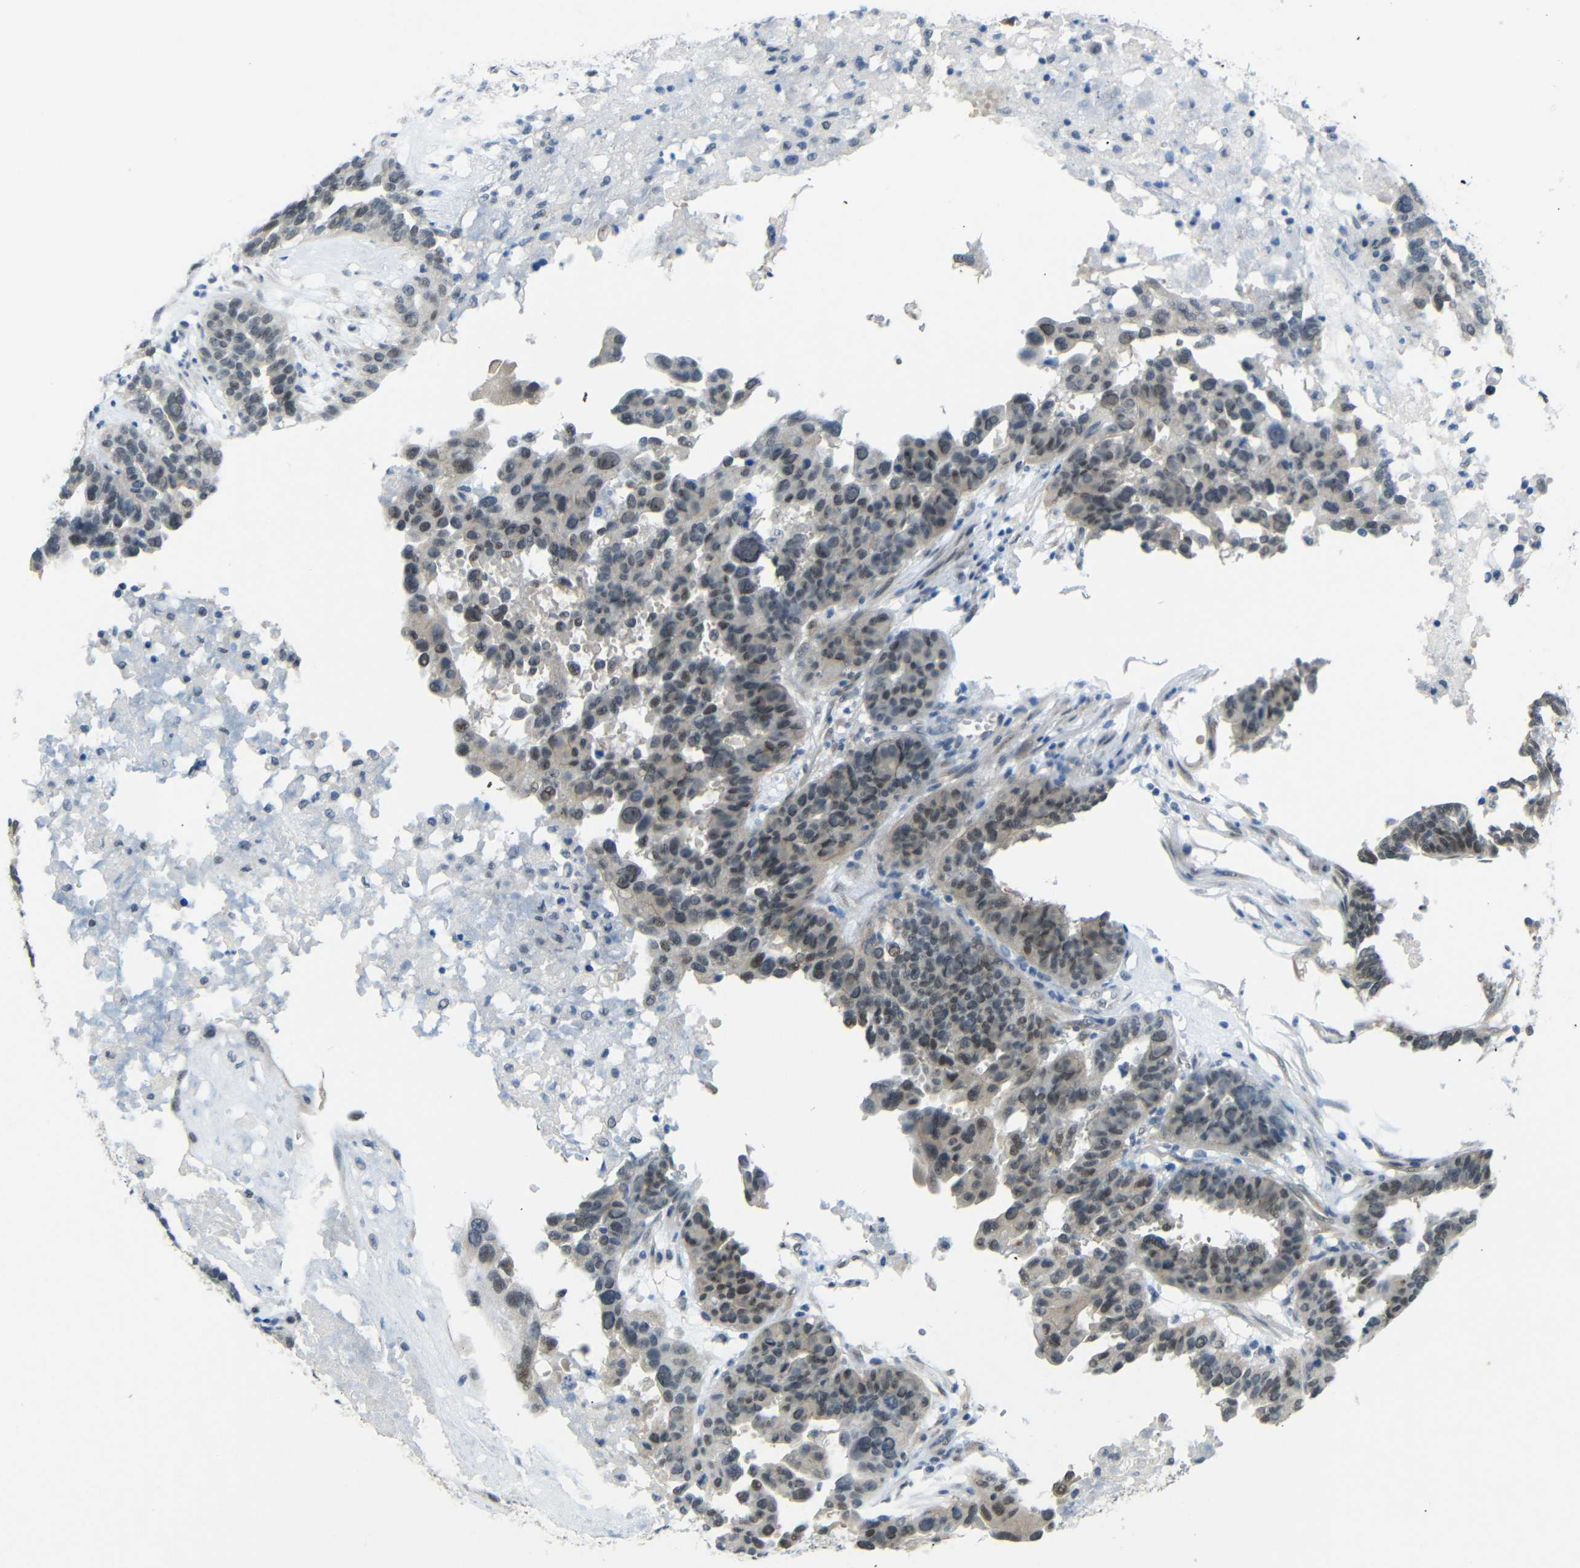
{"staining": {"intensity": "negative", "quantity": "none", "location": "none"}, "tissue": "ovarian cancer", "cell_type": "Tumor cells", "image_type": "cancer", "snomed": [{"axis": "morphology", "description": "Cystadenocarcinoma, serous, NOS"}, {"axis": "topography", "description": "Ovary"}], "caption": "Image shows no protein staining in tumor cells of ovarian serous cystadenocarcinoma tissue.", "gene": "GPR158", "patient": {"sex": "female", "age": 59}}